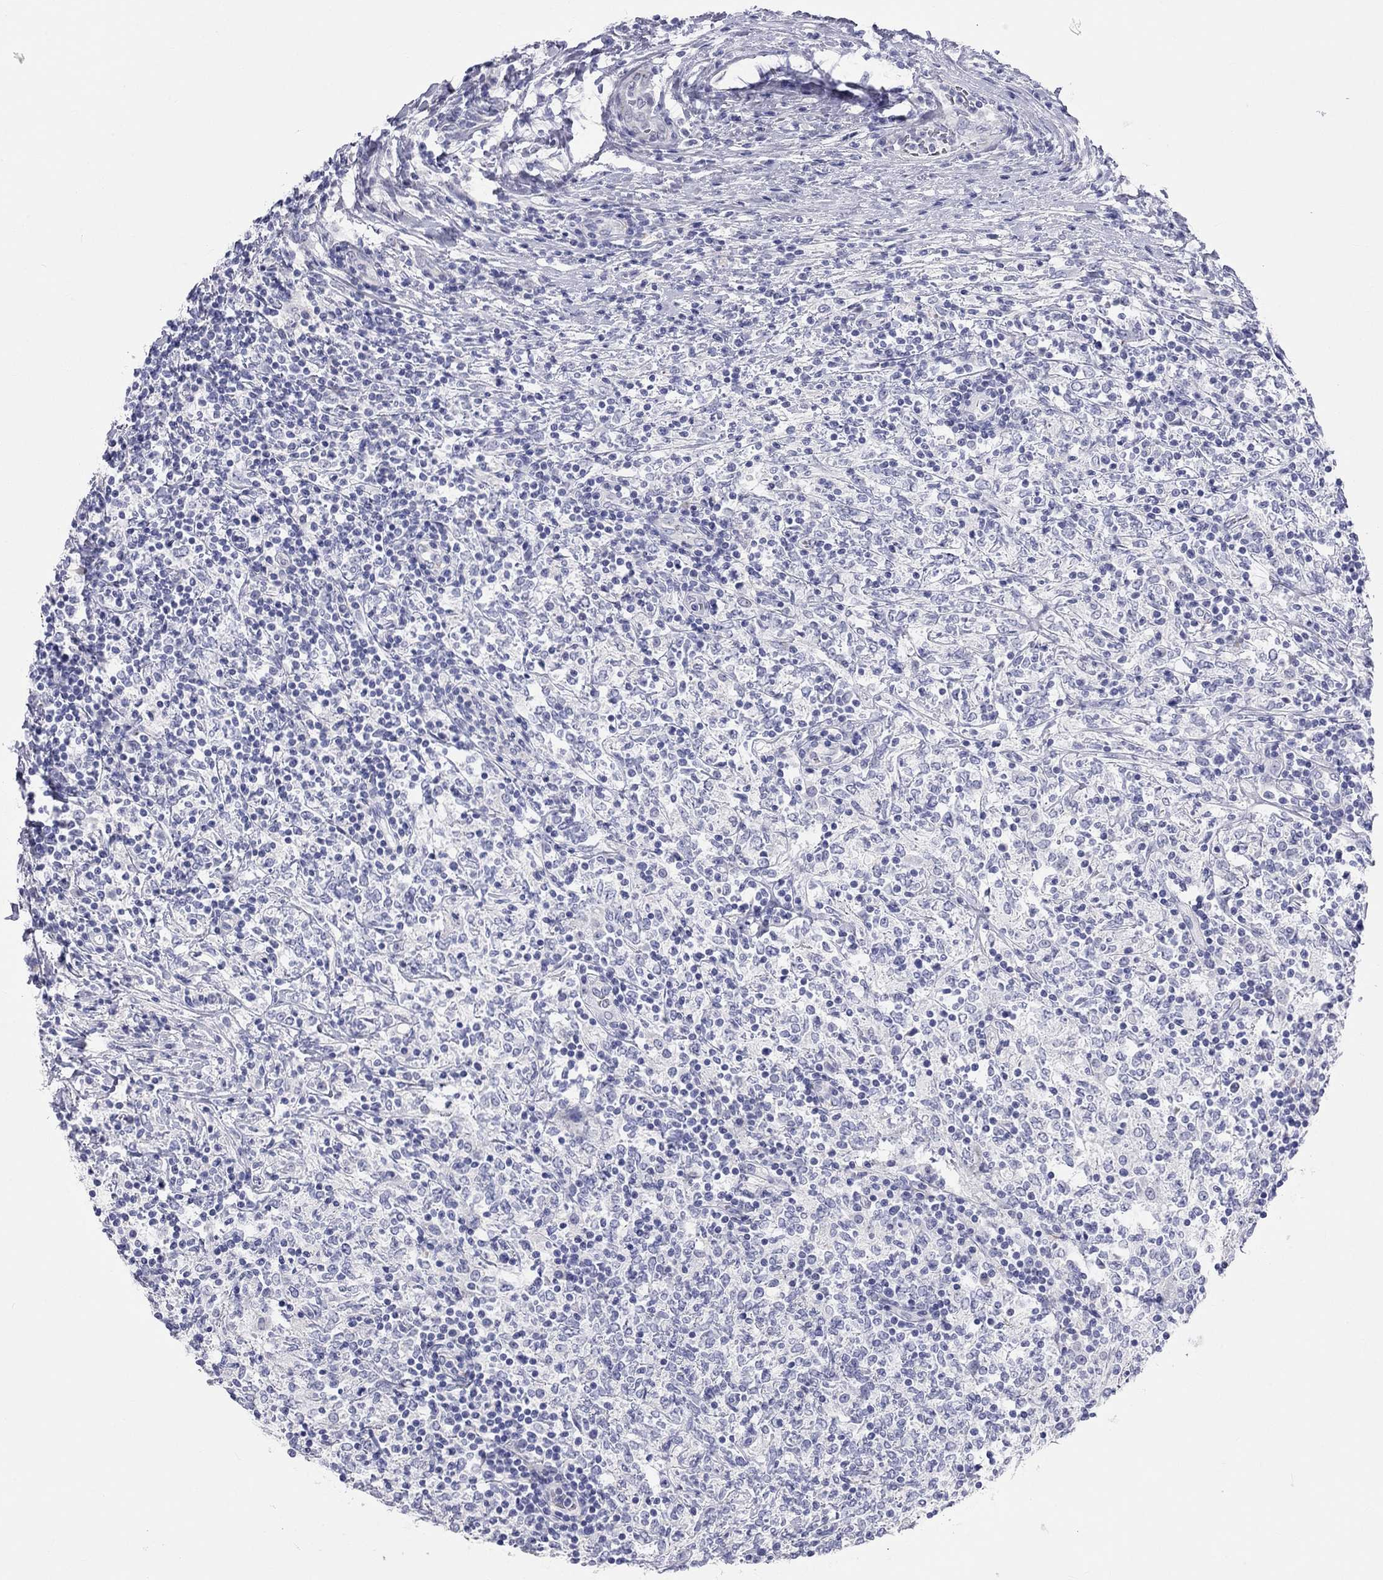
{"staining": {"intensity": "negative", "quantity": "none", "location": "none"}, "tissue": "lymphoma", "cell_type": "Tumor cells", "image_type": "cancer", "snomed": [{"axis": "morphology", "description": "Malignant lymphoma, non-Hodgkin's type, High grade"}, {"axis": "topography", "description": "Lymph node"}], "caption": "This is an immunohistochemistry photomicrograph of human lymphoma. There is no expression in tumor cells.", "gene": "PCDHGC5", "patient": {"sex": "female", "age": 84}}